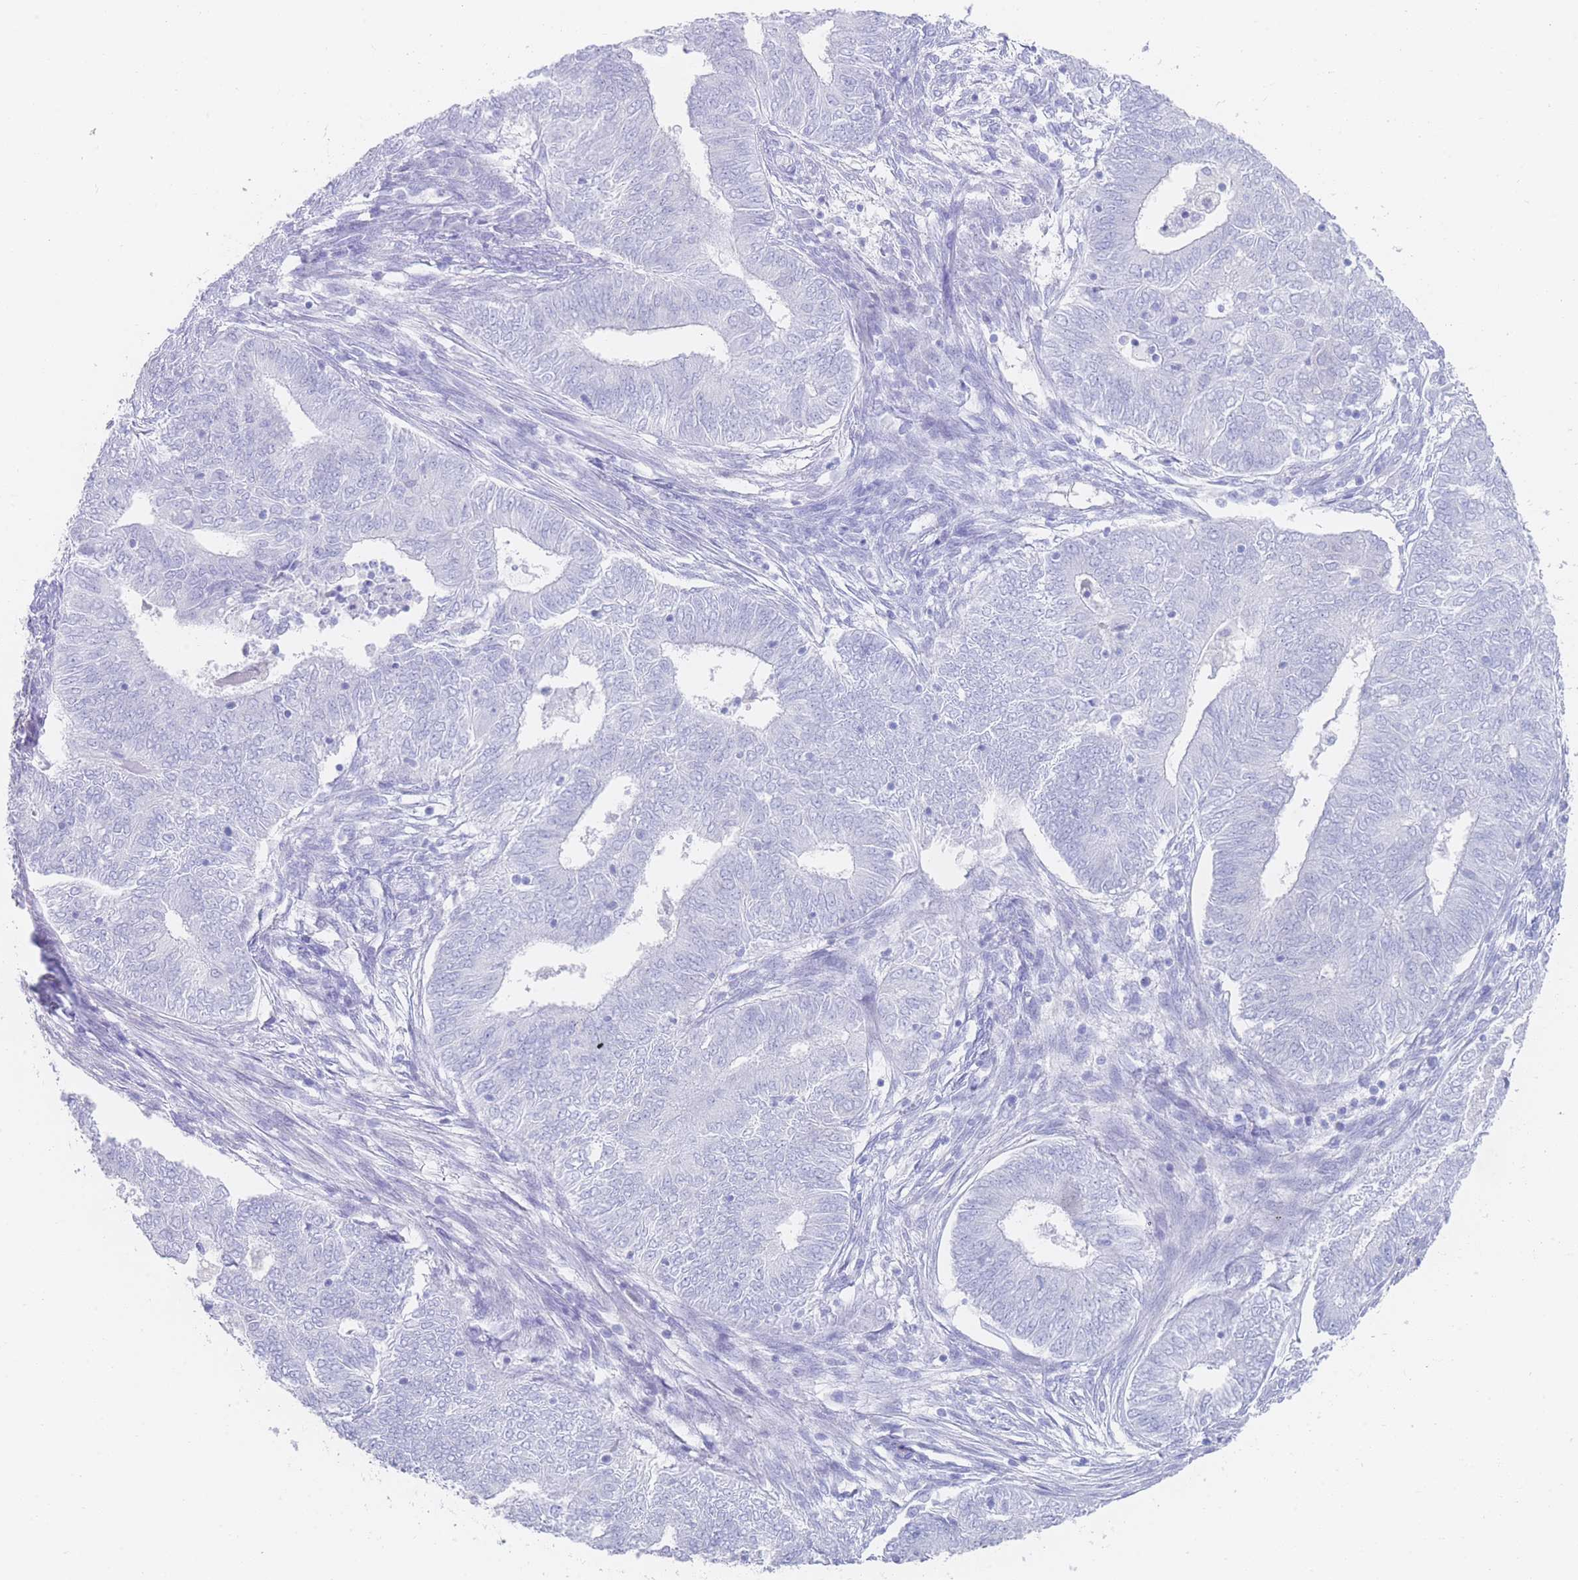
{"staining": {"intensity": "negative", "quantity": "none", "location": "none"}, "tissue": "endometrial cancer", "cell_type": "Tumor cells", "image_type": "cancer", "snomed": [{"axis": "morphology", "description": "Adenocarcinoma, NOS"}, {"axis": "topography", "description": "Endometrium"}], "caption": "DAB immunohistochemical staining of human adenocarcinoma (endometrial) displays no significant positivity in tumor cells.", "gene": "LRRC37A", "patient": {"sex": "female", "age": 62}}